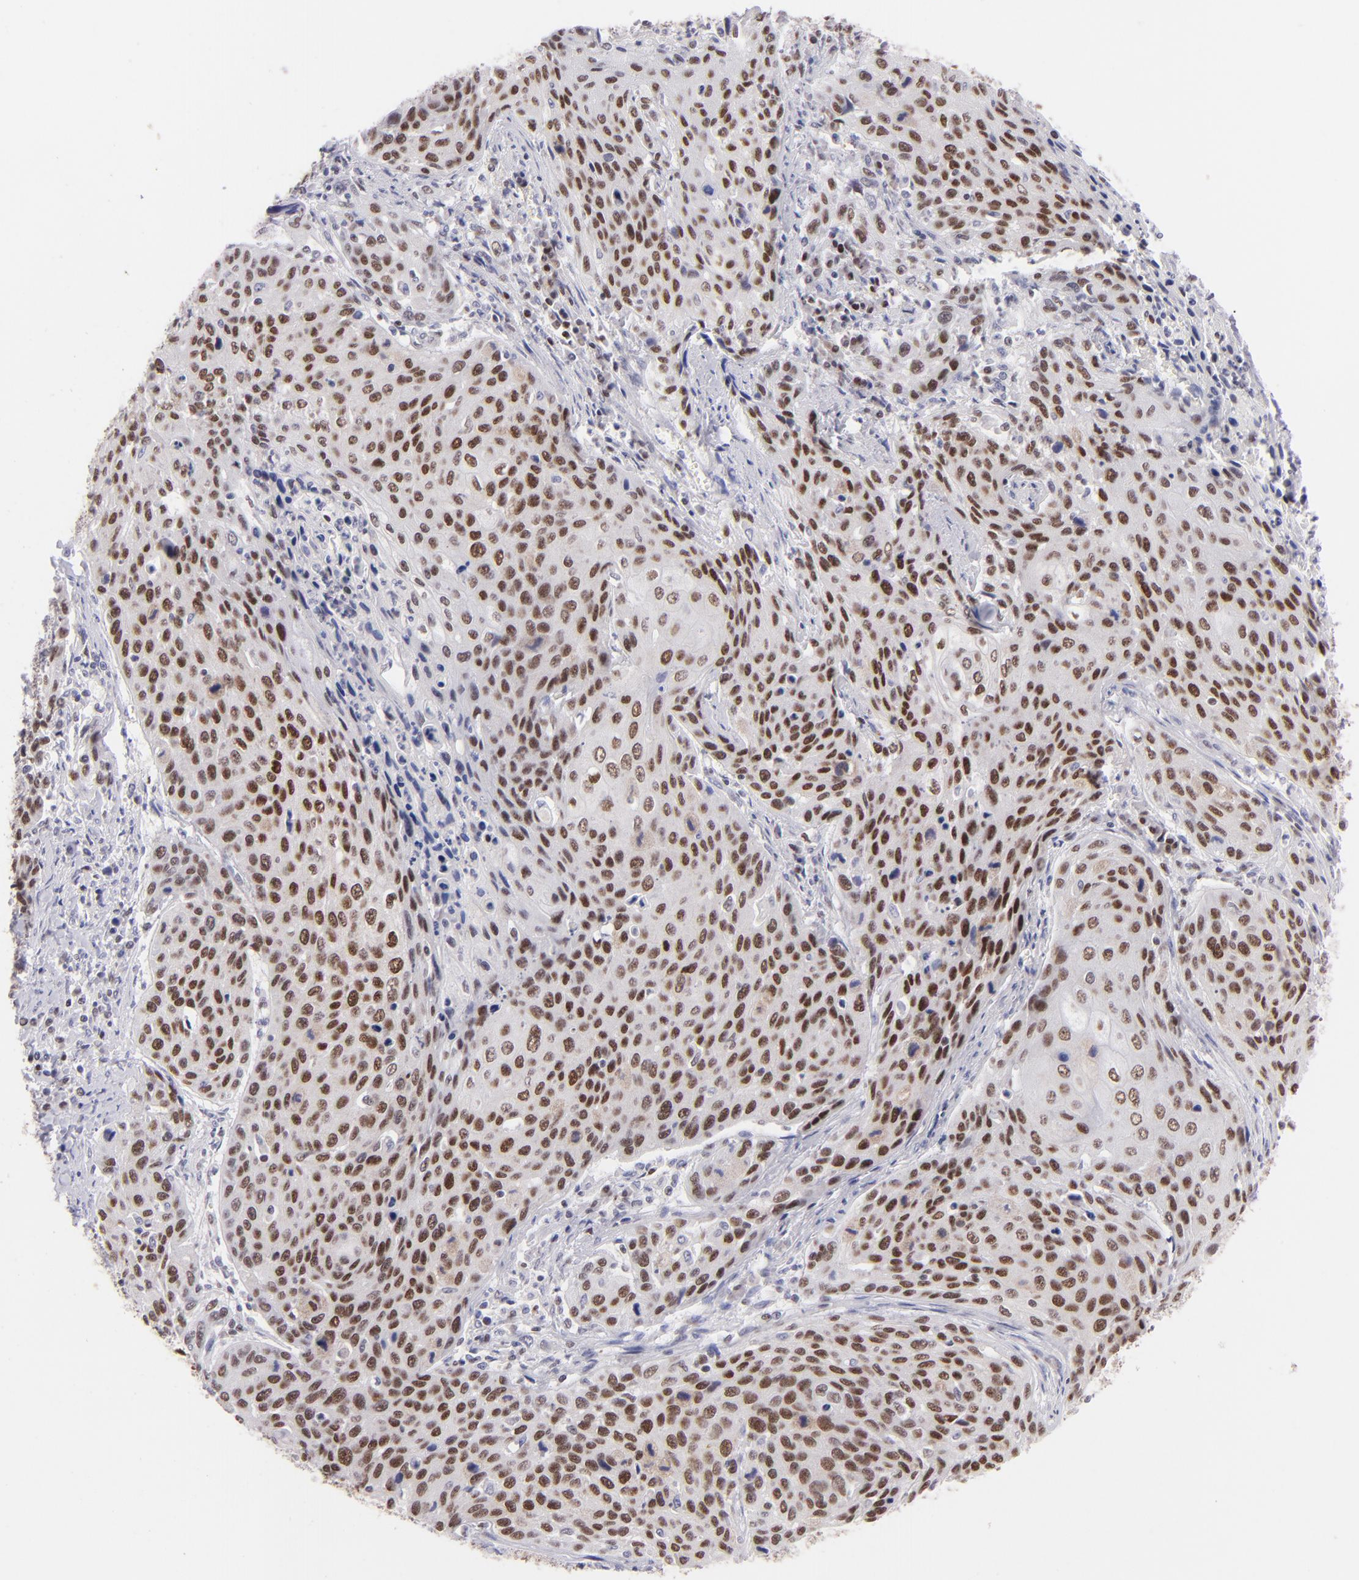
{"staining": {"intensity": "moderate", "quantity": ">75%", "location": "nuclear"}, "tissue": "cervical cancer", "cell_type": "Tumor cells", "image_type": "cancer", "snomed": [{"axis": "morphology", "description": "Squamous cell carcinoma, NOS"}, {"axis": "topography", "description": "Cervix"}], "caption": "Approximately >75% of tumor cells in human squamous cell carcinoma (cervical) exhibit moderate nuclear protein positivity as visualized by brown immunohistochemical staining.", "gene": "POU2F1", "patient": {"sex": "female", "age": 32}}